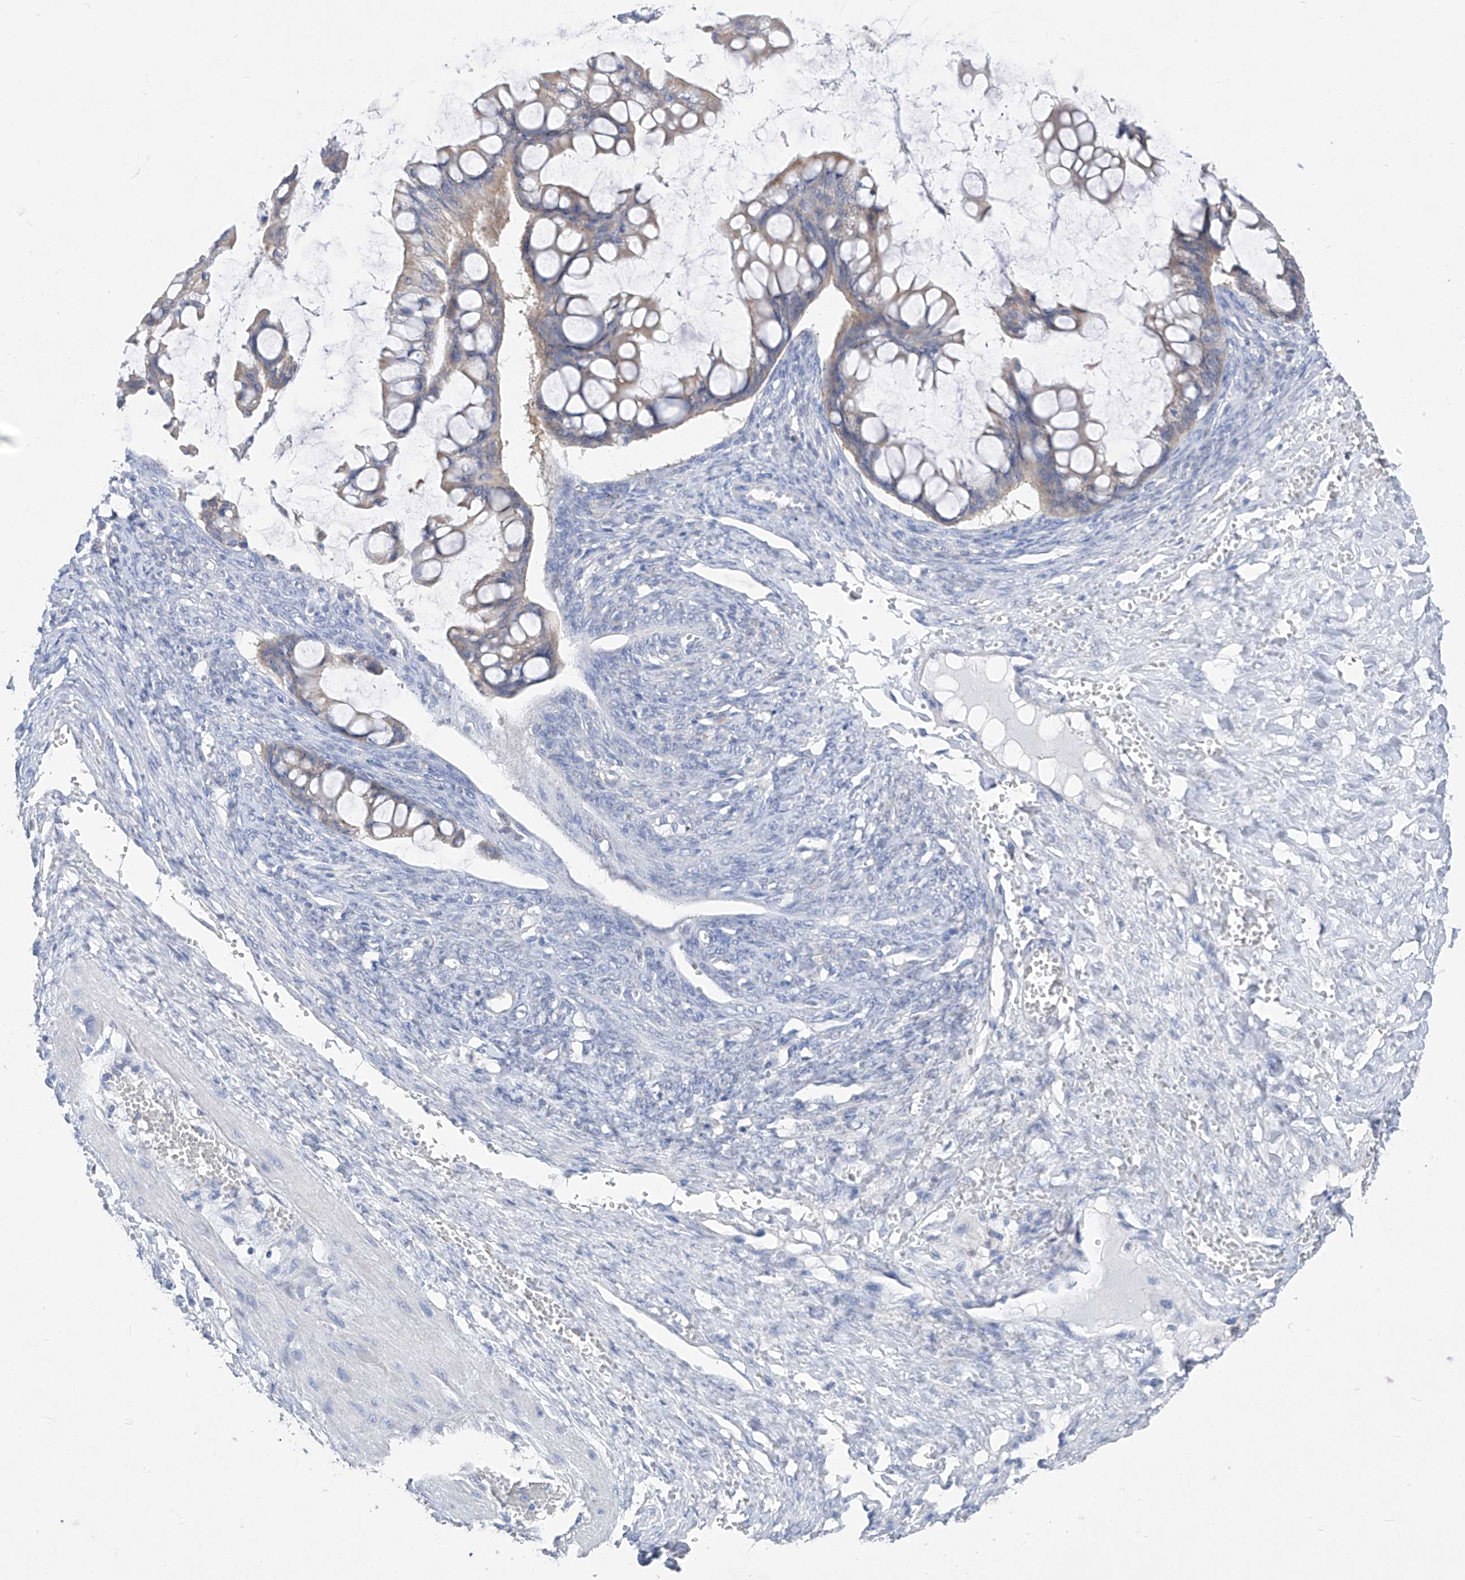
{"staining": {"intensity": "weak", "quantity": "<25%", "location": "cytoplasmic/membranous"}, "tissue": "ovarian cancer", "cell_type": "Tumor cells", "image_type": "cancer", "snomed": [{"axis": "morphology", "description": "Cystadenocarcinoma, mucinous, NOS"}, {"axis": "topography", "description": "Ovary"}], "caption": "Tumor cells are negative for protein expression in human ovarian cancer. (DAB (3,3'-diaminobenzidine) immunohistochemistry visualized using brightfield microscopy, high magnification).", "gene": "UFL1", "patient": {"sex": "female", "age": 73}}